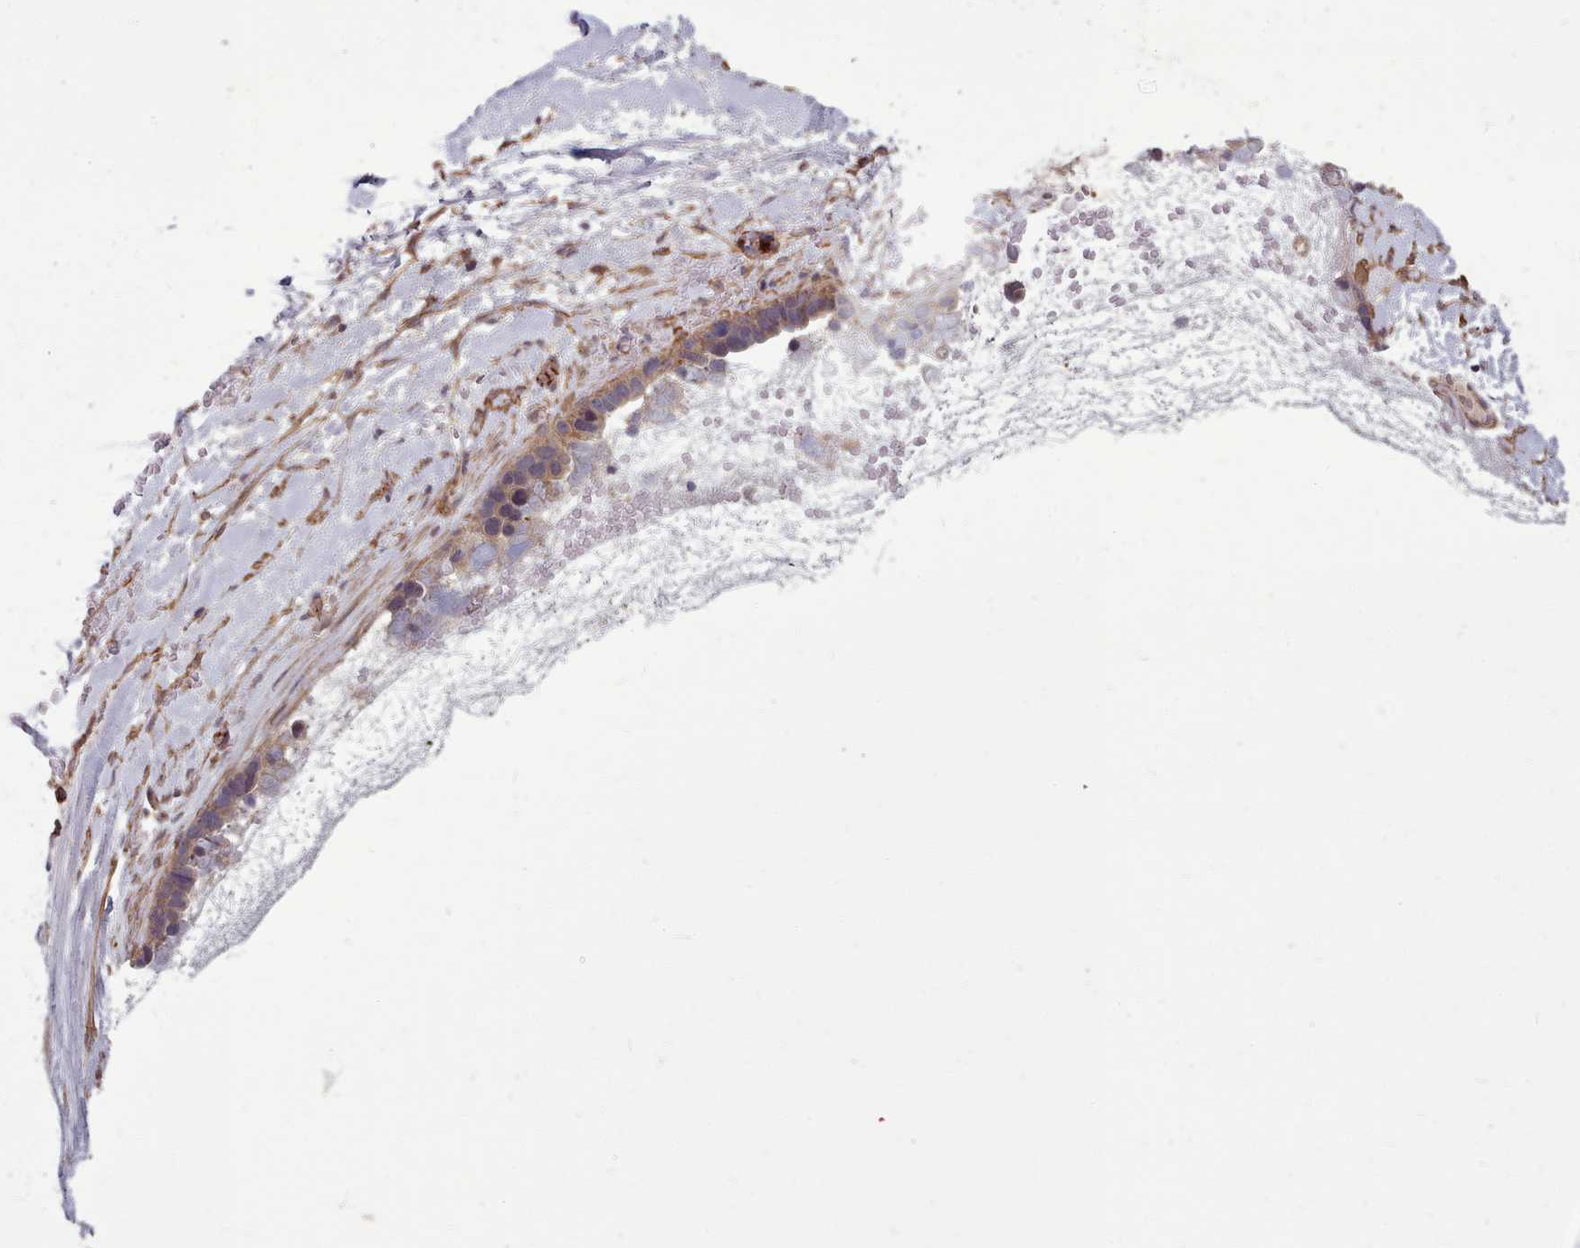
{"staining": {"intensity": "weak", "quantity": ">75%", "location": "cytoplasmic/membranous"}, "tissue": "ovarian cancer", "cell_type": "Tumor cells", "image_type": "cancer", "snomed": [{"axis": "morphology", "description": "Cystadenocarcinoma, serous, NOS"}, {"axis": "topography", "description": "Ovary"}], "caption": "Weak cytoplasmic/membranous expression for a protein is seen in approximately >75% of tumor cells of ovarian serous cystadenocarcinoma using immunohistochemistry (IHC).", "gene": "STUB1", "patient": {"sex": "female", "age": 54}}